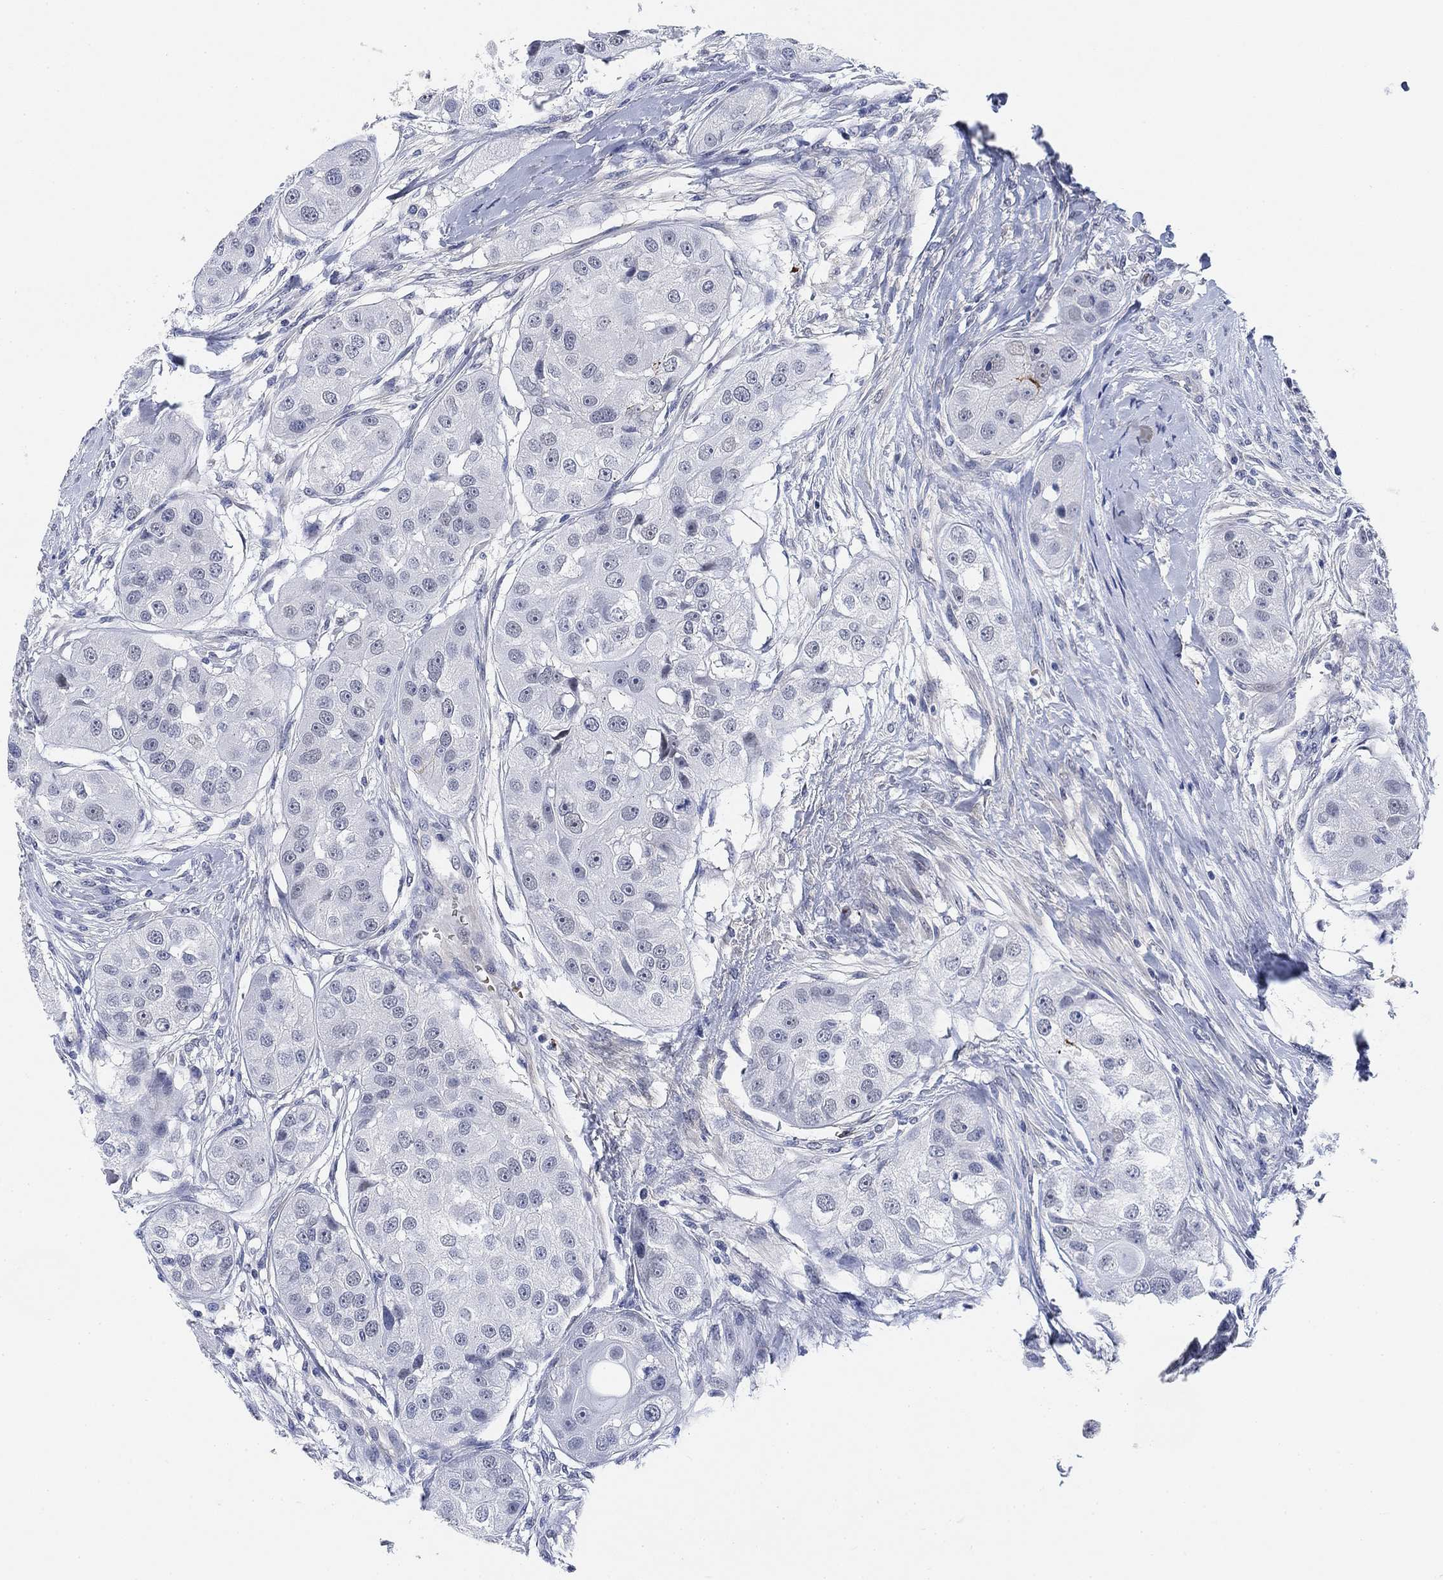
{"staining": {"intensity": "negative", "quantity": "none", "location": "none"}, "tissue": "head and neck cancer", "cell_type": "Tumor cells", "image_type": "cancer", "snomed": [{"axis": "morphology", "description": "Normal tissue, NOS"}, {"axis": "morphology", "description": "Squamous cell carcinoma, NOS"}, {"axis": "topography", "description": "Skeletal muscle"}, {"axis": "topography", "description": "Head-Neck"}], "caption": "DAB immunohistochemical staining of human head and neck cancer (squamous cell carcinoma) reveals no significant positivity in tumor cells.", "gene": "PAX6", "patient": {"sex": "male", "age": 51}}